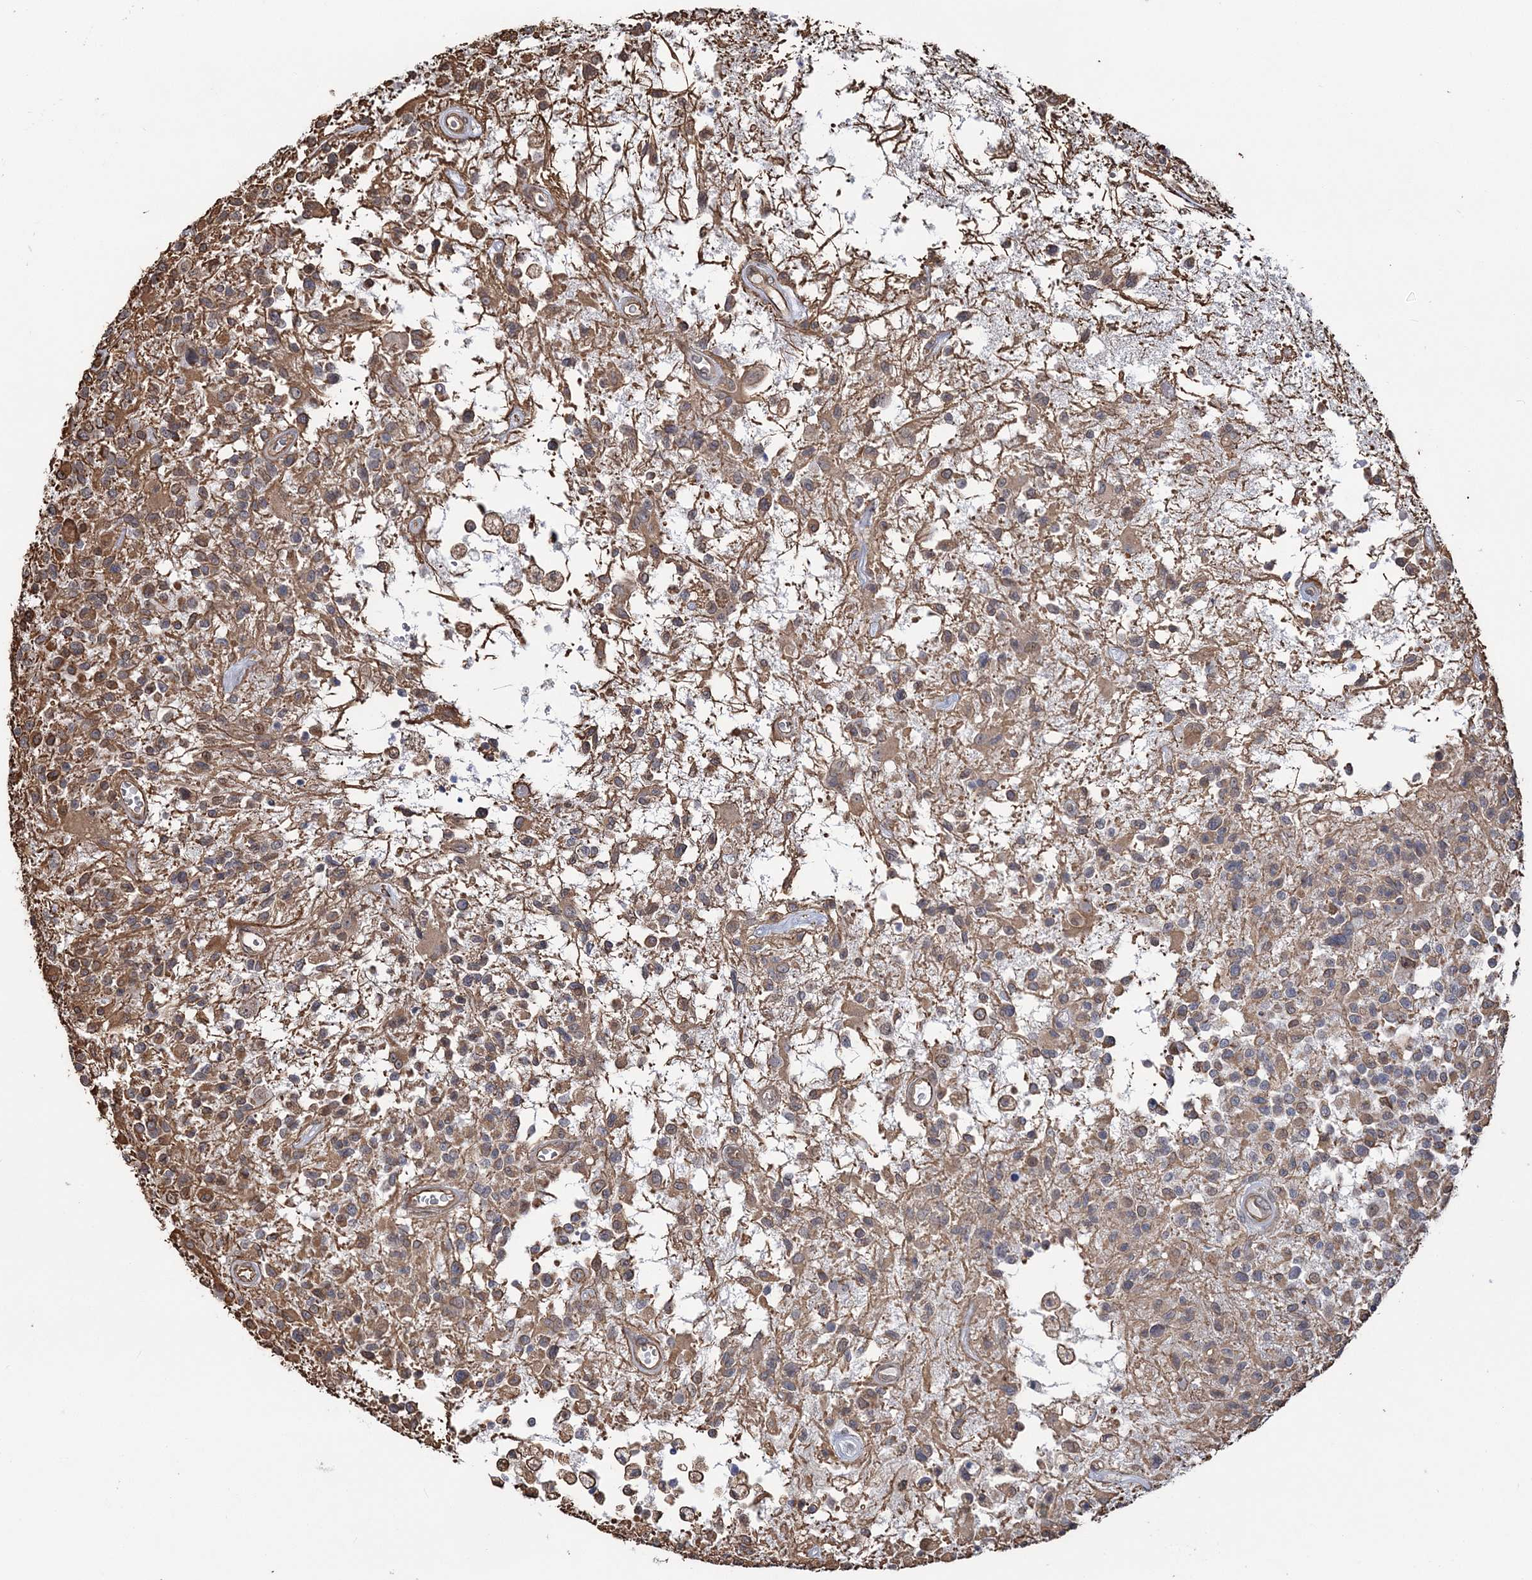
{"staining": {"intensity": "weak", "quantity": "25%-75%", "location": "cytoplasmic/membranous"}, "tissue": "glioma", "cell_type": "Tumor cells", "image_type": "cancer", "snomed": [{"axis": "morphology", "description": "Glioma, malignant, High grade"}, {"axis": "morphology", "description": "Glioblastoma, NOS"}, {"axis": "topography", "description": "Brain"}], "caption": "There is low levels of weak cytoplasmic/membranous expression in tumor cells of glioblastoma, as demonstrated by immunohistochemical staining (brown color).", "gene": "ATP11B", "patient": {"sex": "male", "age": 60}}